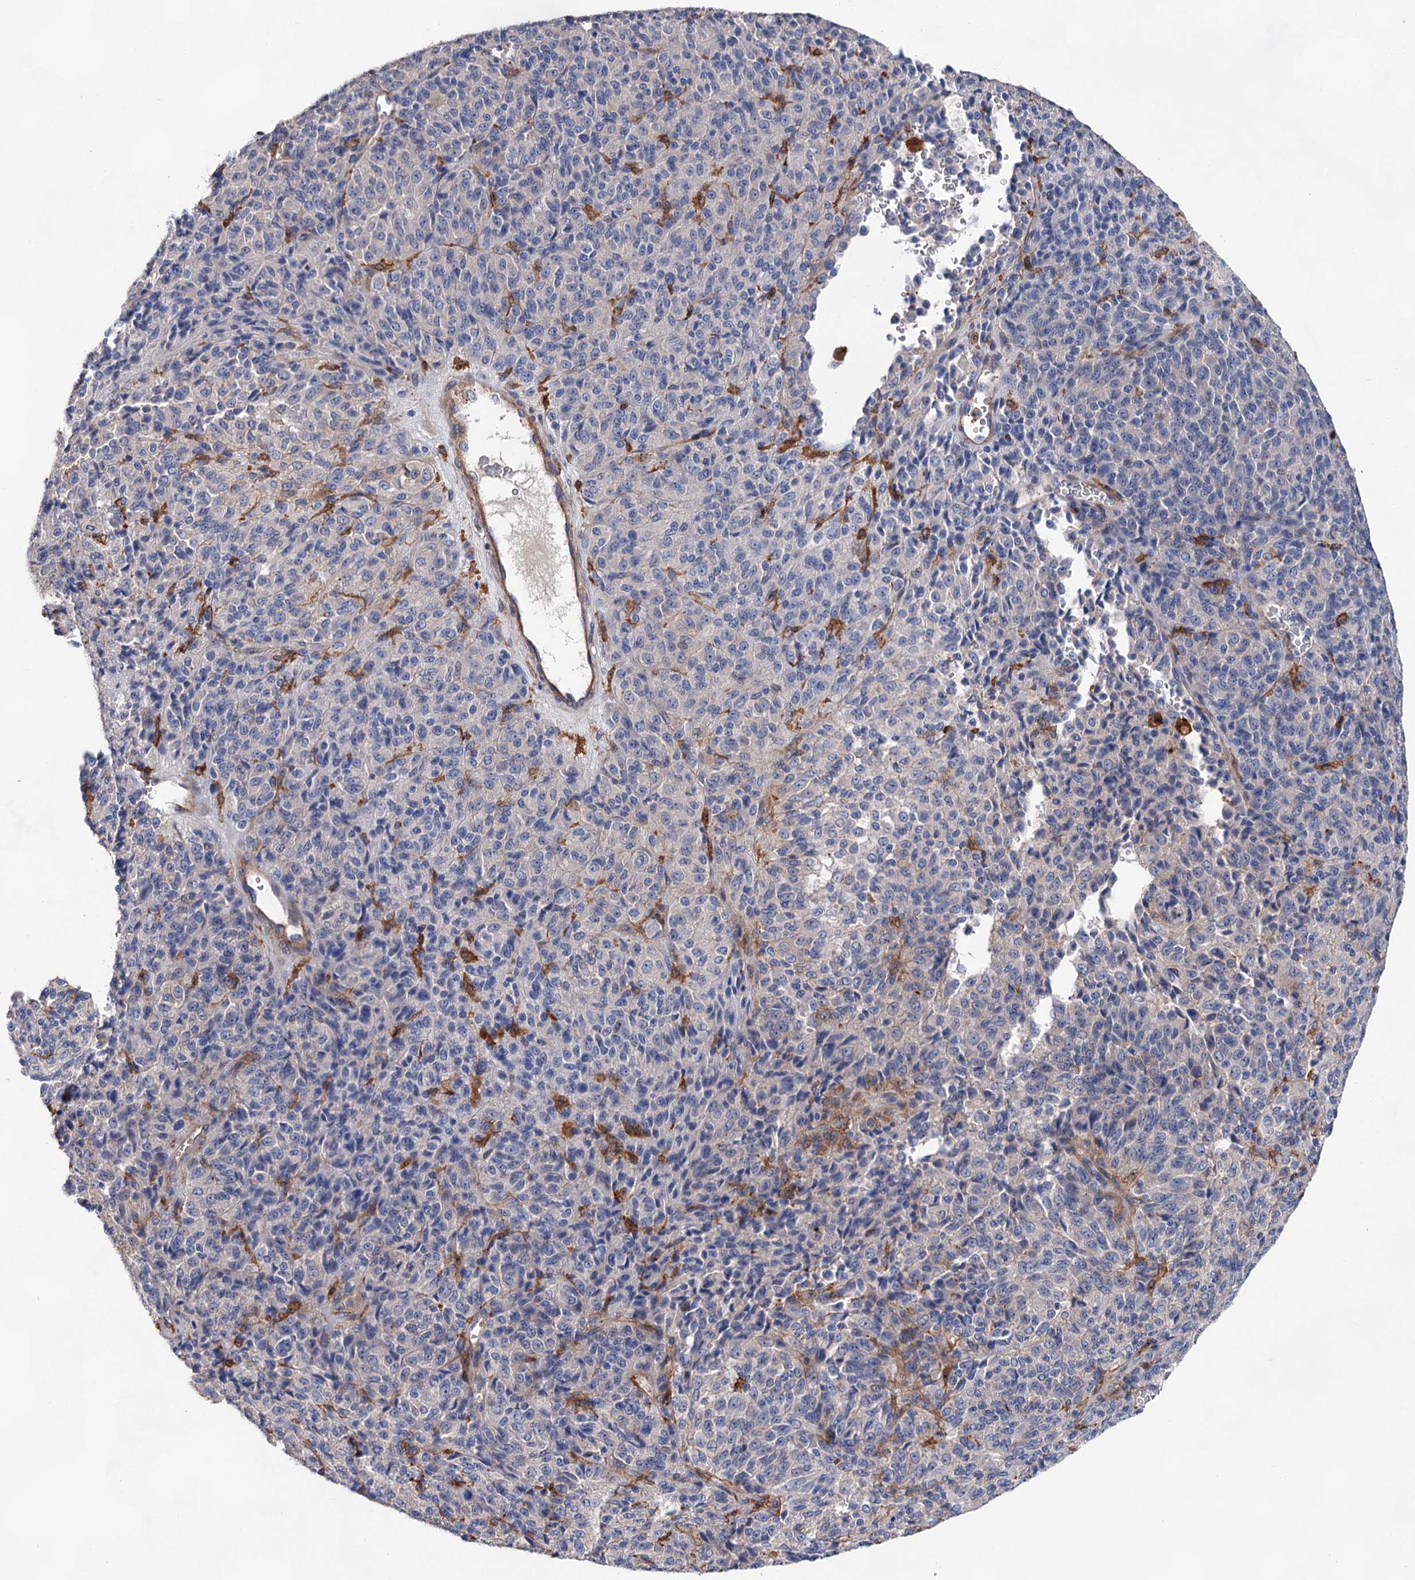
{"staining": {"intensity": "negative", "quantity": "none", "location": "none"}, "tissue": "melanoma", "cell_type": "Tumor cells", "image_type": "cancer", "snomed": [{"axis": "morphology", "description": "Malignant melanoma, Metastatic site"}, {"axis": "topography", "description": "Brain"}], "caption": "IHC of human malignant melanoma (metastatic site) reveals no expression in tumor cells. Nuclei are stained in blue.", "gene": "TMTC3", "patient": {"sex": "female", "age": 56}}